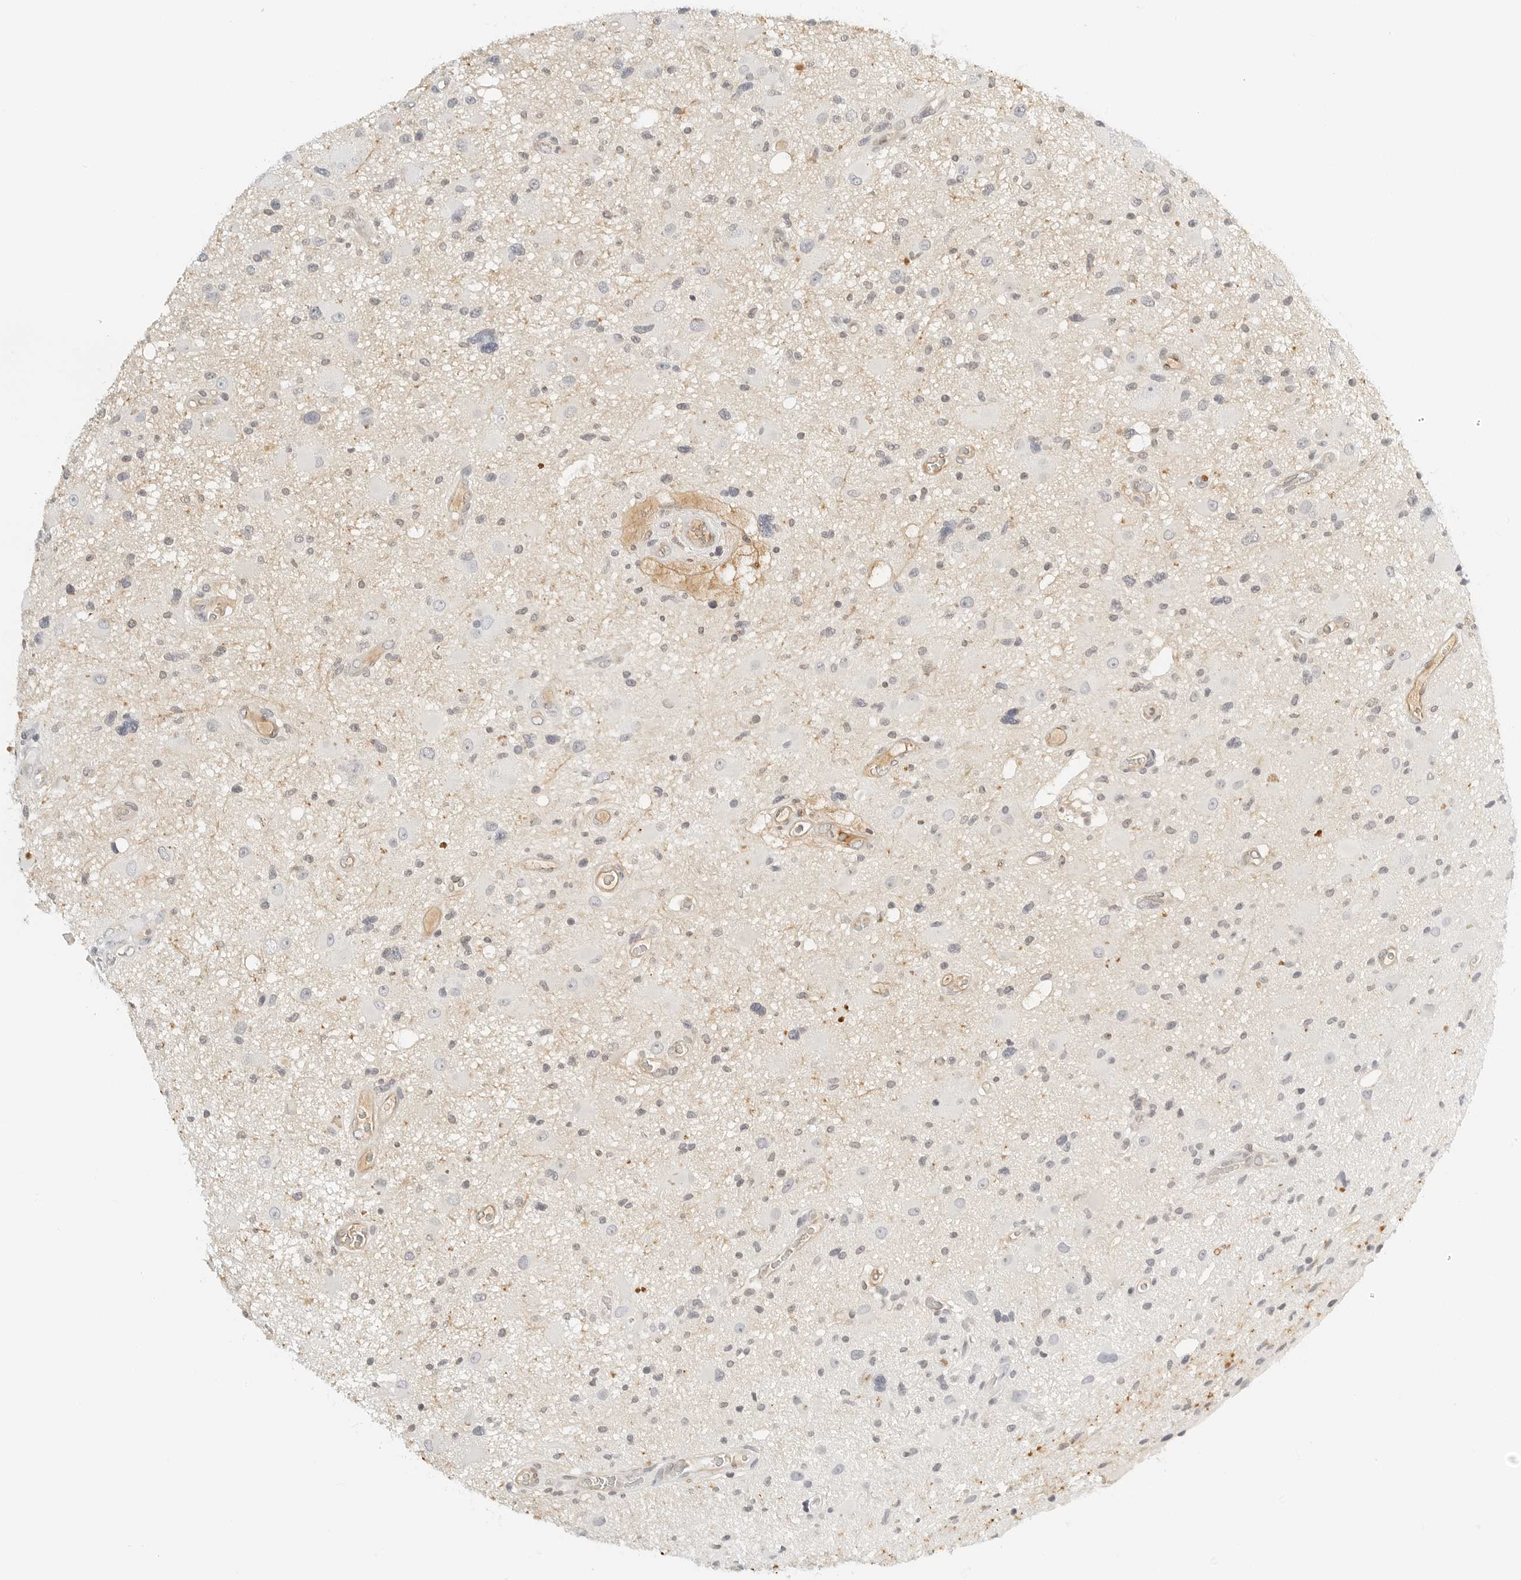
{"staining": {"intensity": "negative", "quantity": "none", "location": "none"}, "tissue": "glioma", "cell_type": "Tumor cells", "image_type": "cancer", "snomed": [{"axis": "morphology", "description": "Glioma, malignant, High grade"}, {"axis": "topography", "description": "Brain"}], "caption": "DAB immunohistochemical staining of human glioma shows no significant staining in tumor cells.", "gene": "PKDCC", "patient": {"sex": "male", "age": 33}}